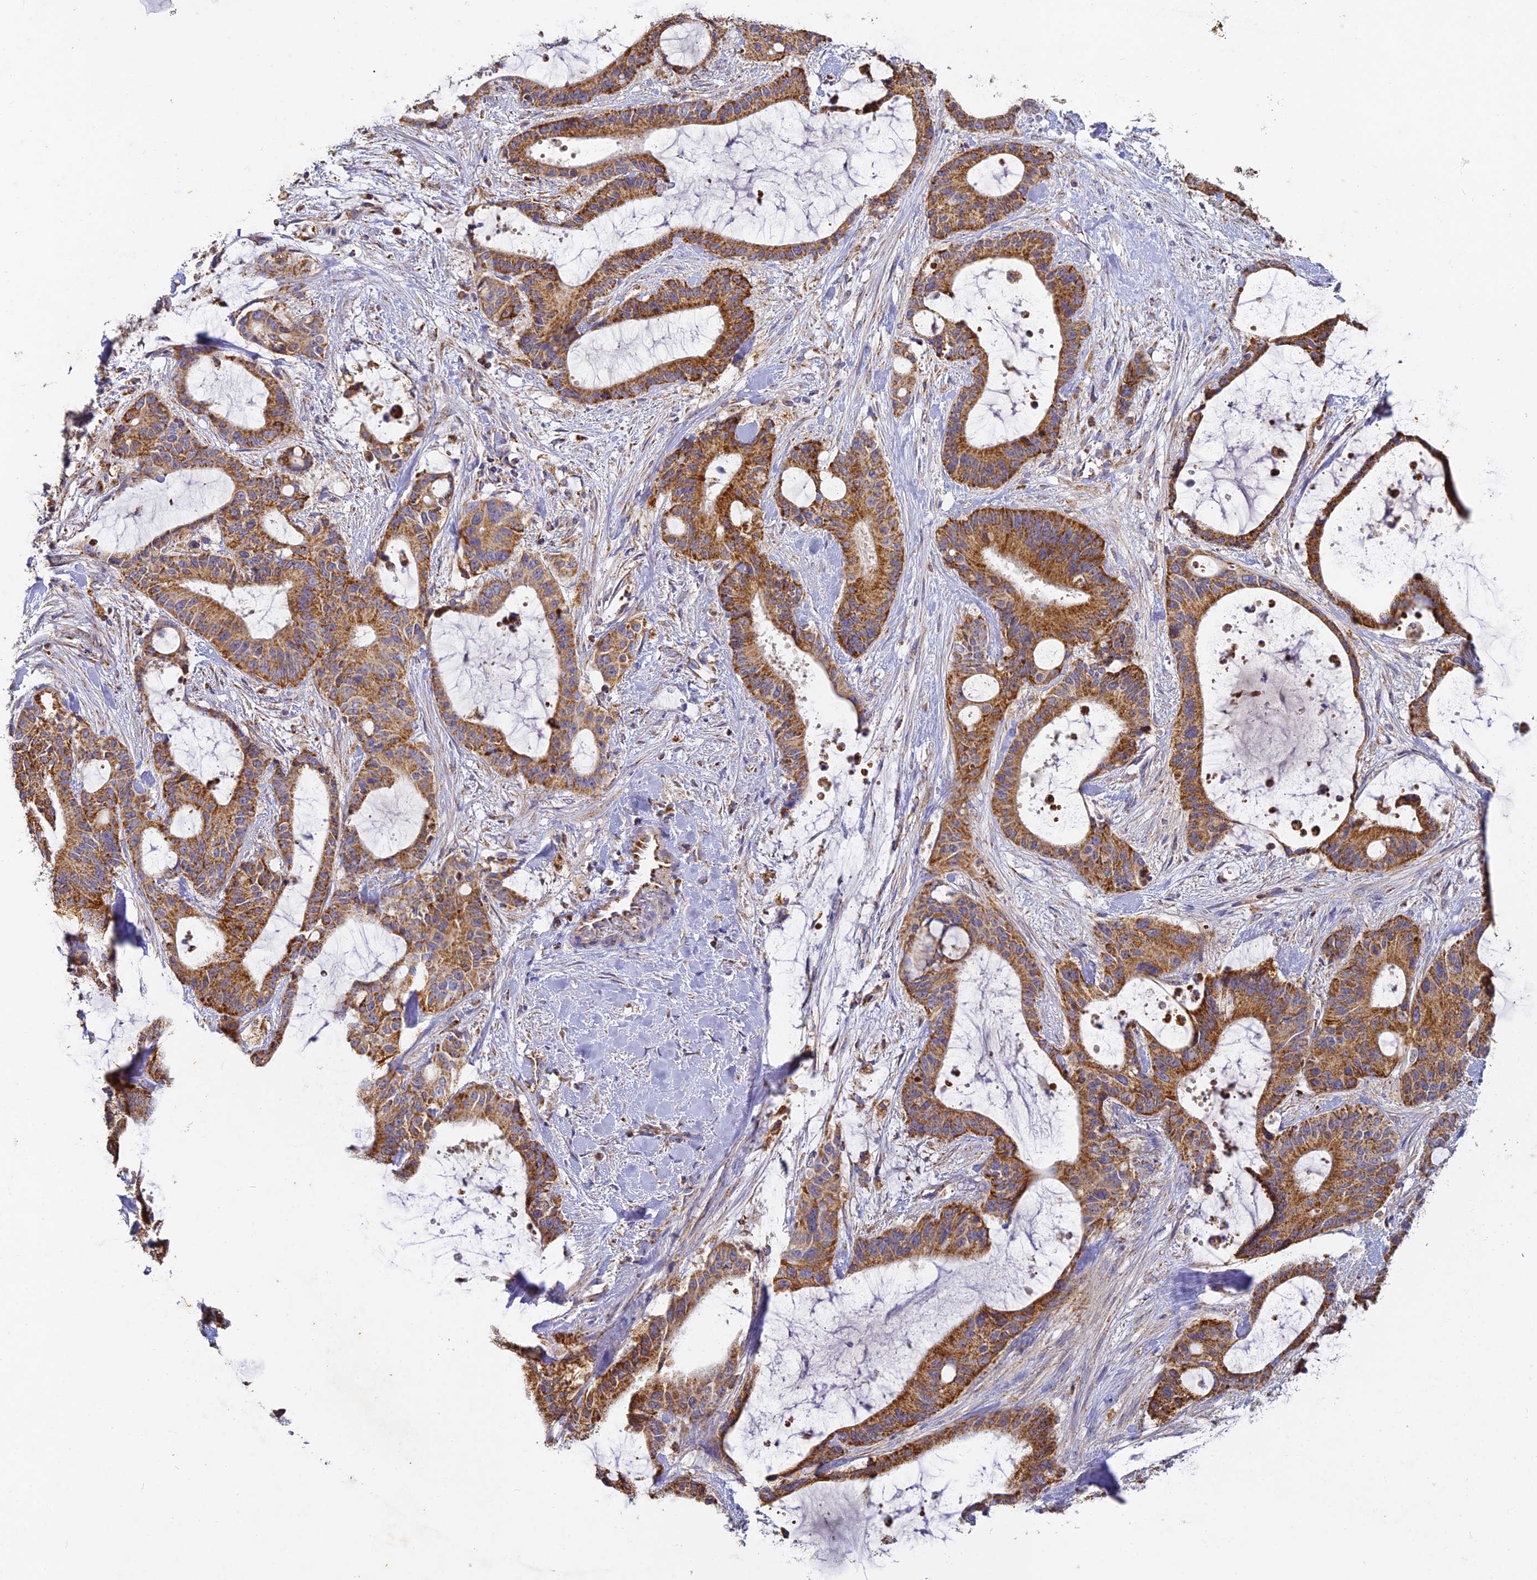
{"staining": {"intensity": "strong", "quantity": ">75%", "location": "cytoplasmic/membranous"}, "tissue": "liver cancer", "cell_type": "Tumor cells", "image_type": "cancer", "snomed": [{"axis": "morphology", "description": "Normal tissue, NOS"}, {"axis": "morphology", "description": "Cholangiocarcinoma"}, {"axis": "topography", "description": "Liver"}, {"axis": "topography", "description": "Peripheral nerve tissue"}], "caption": "Liver cancer (cholangiocarcinoma) stained with a protein marker exhibits strong staining in tumor cells.", "gene": "DONSON", "patient": {"sex": "female", "age": 73}}